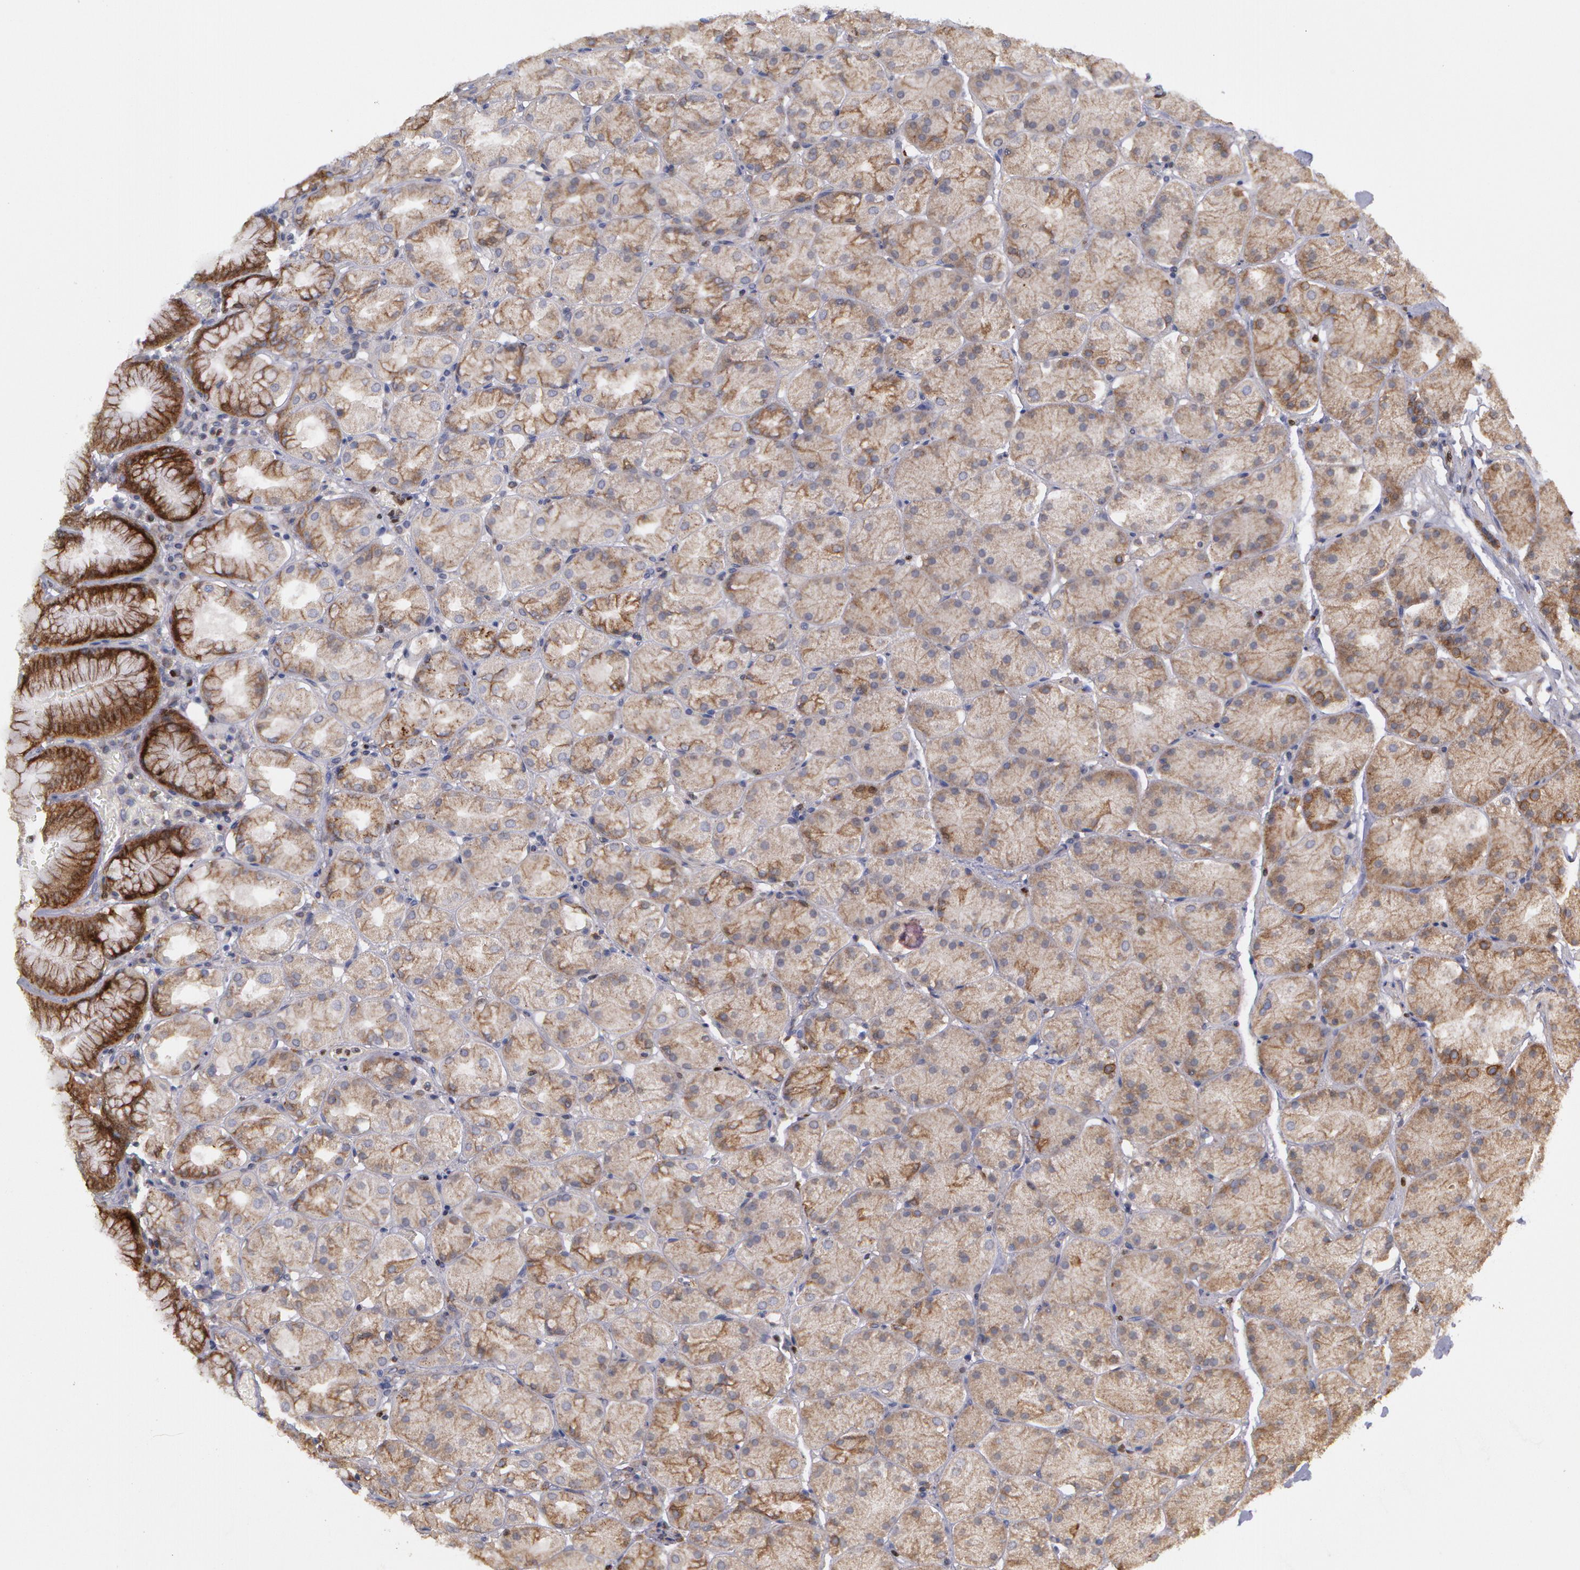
{"staining": {"intensity": "moderate", "quantity": ">75%", "location": "cytoplasmic/membranous"}, "tissue": "stomach", "cell_type": "Glandular cells", "image_type": "normal", "snomed": [{"axis": "morphology", "description": "Normal tissue, NOS"}, {"axis": "topography", "description": "Stomach, upper"}, {"axis": "topography", "description": "Stomach"}], "caption": "Moderate cytoplasmic/membranous staining is present in about >75% of glandular cells in normal stomach.", "gene": "ERBB2", "patient": {"sex": "male", "age": 76}}